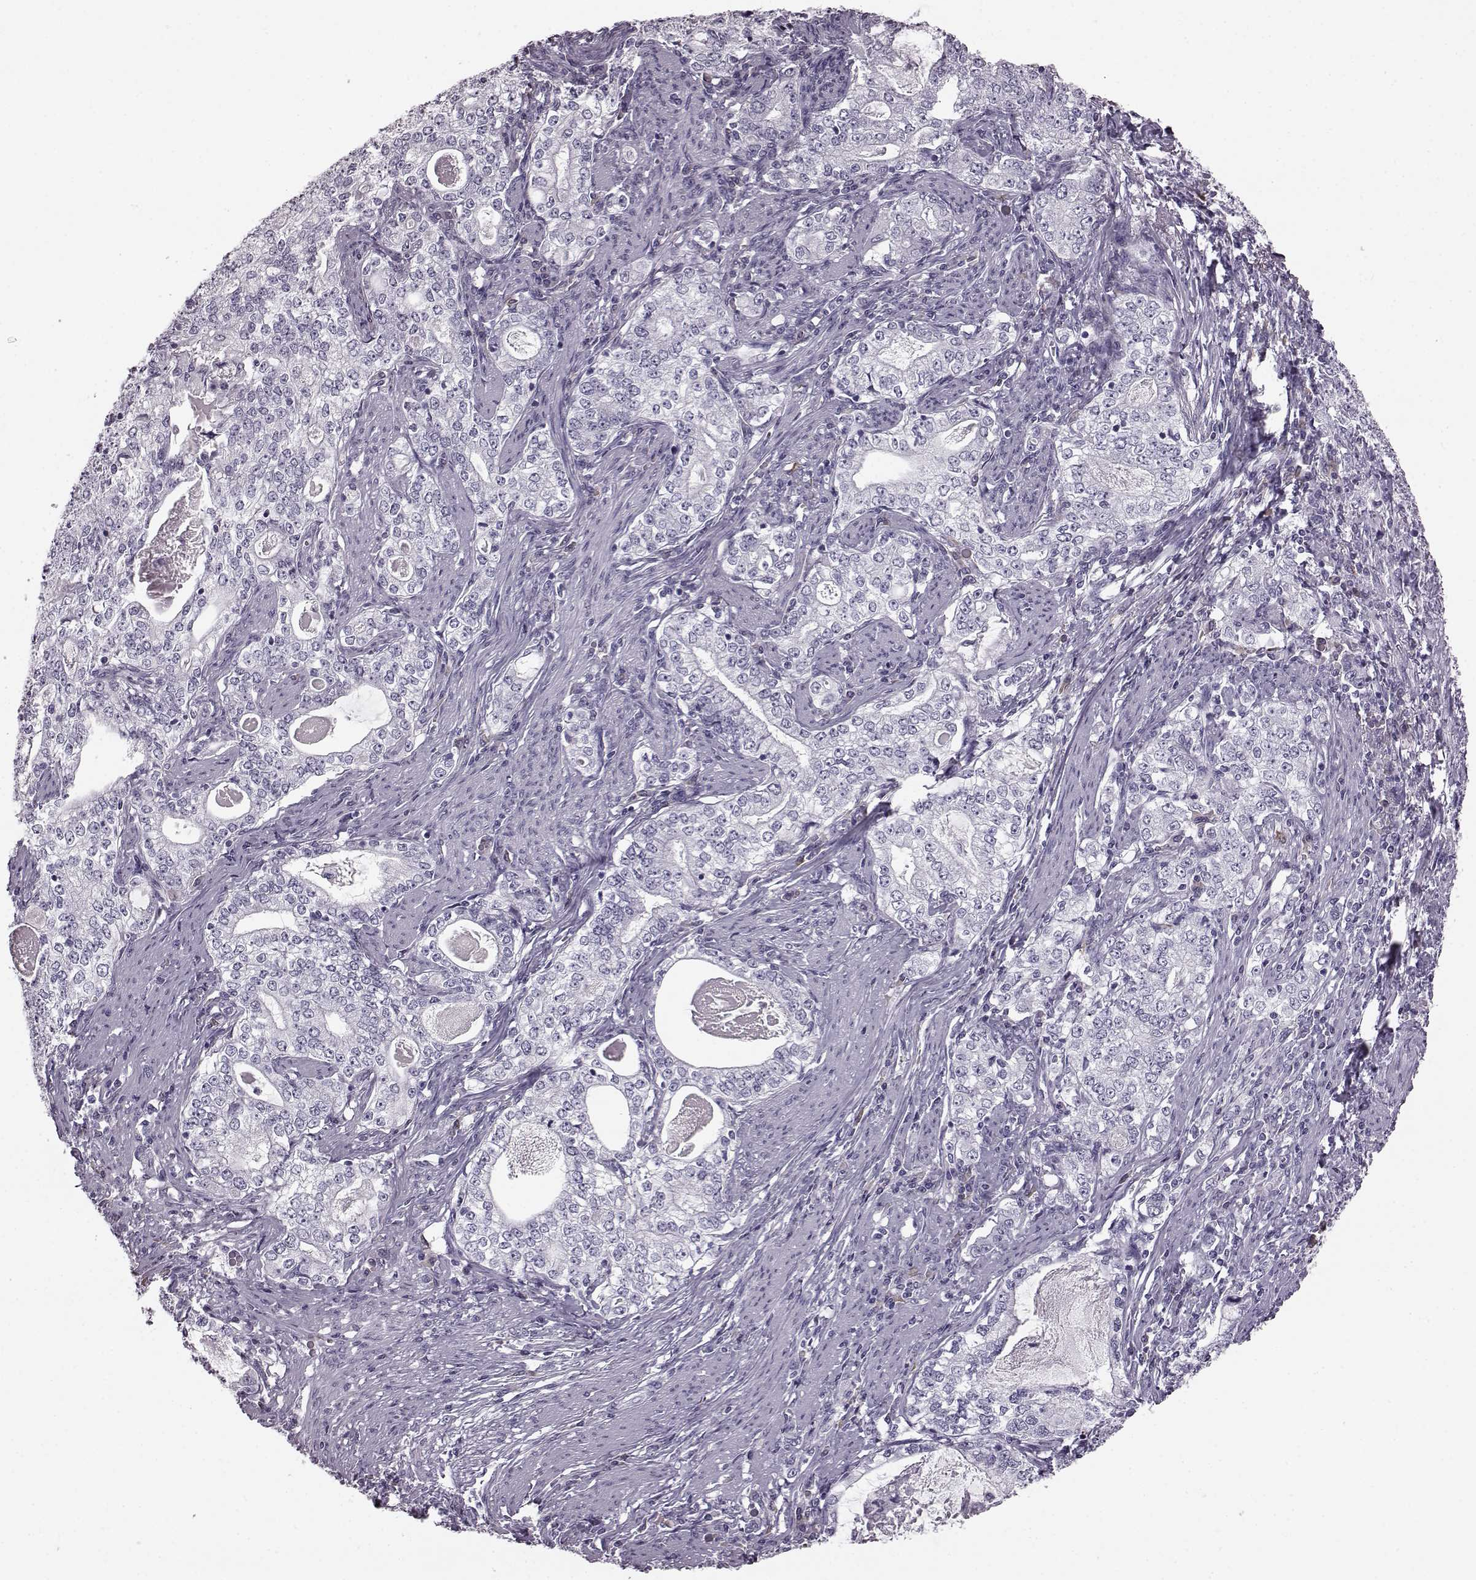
{"staining": {"intensity": "negative", "quantity": "none", "location": "none"}, "tissue": "stomach cancer", "cell_type": "Tumor cells", "image_type": "cancer", "snomed": [{"axis": "morphology", "description": "Adenocarcinoma, NOS"}, {"axis": "topography", "description": "Stomach, lower"}], "caption": "Stomach cancer (adenocarcinoma) was stained to show a protein in brown. There is no significant staining in tumor cells. (Immunohistochemistry, brightfield microscopy, high magnification).", "gene": "JSRP1", "patient": {"sex": "female", "age": 72}}